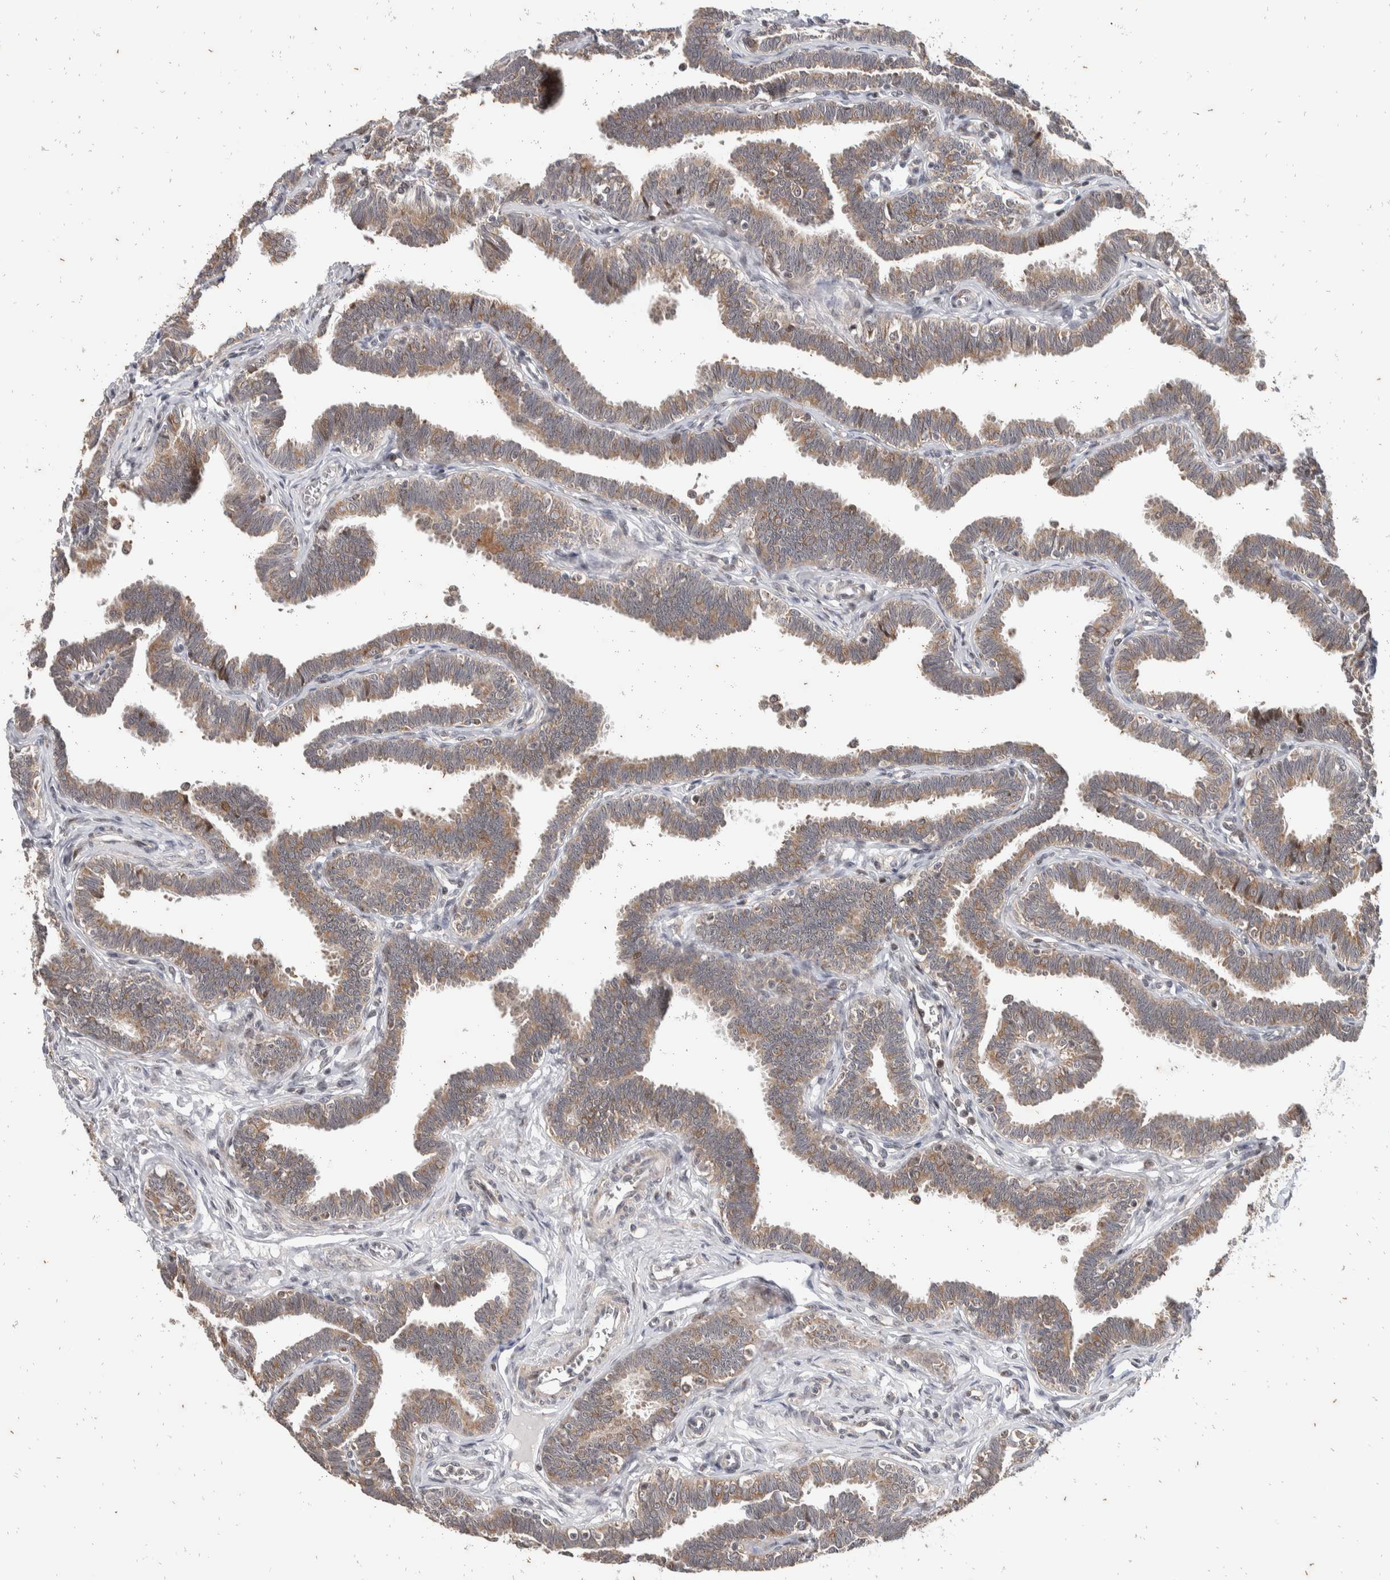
{"staining": {"intensity": "moderate", "quantity": ">75%", "location": "cytoplasmic/membranous"}, "tissue": "fallopian tube", "cell_type": "Glandular cells", "image_type": "normal", "snomed": [{"axis": "morphology", "description": "Normal tissue, NOS"}, {"axis": "topography", "description": "Fallopian tube"}, {"axis": "topography", "description": "Ovary"}], "caption": "A brown stain highlights moderate cytoplasmic/membranous positivity of a protein in glandular cells of benign fallopian tube. (DAB = brown stain, brightfield microscopy at high magnification).", "gene": "ATXN7L1", "patient": {"sex": "female", "age": 23}}